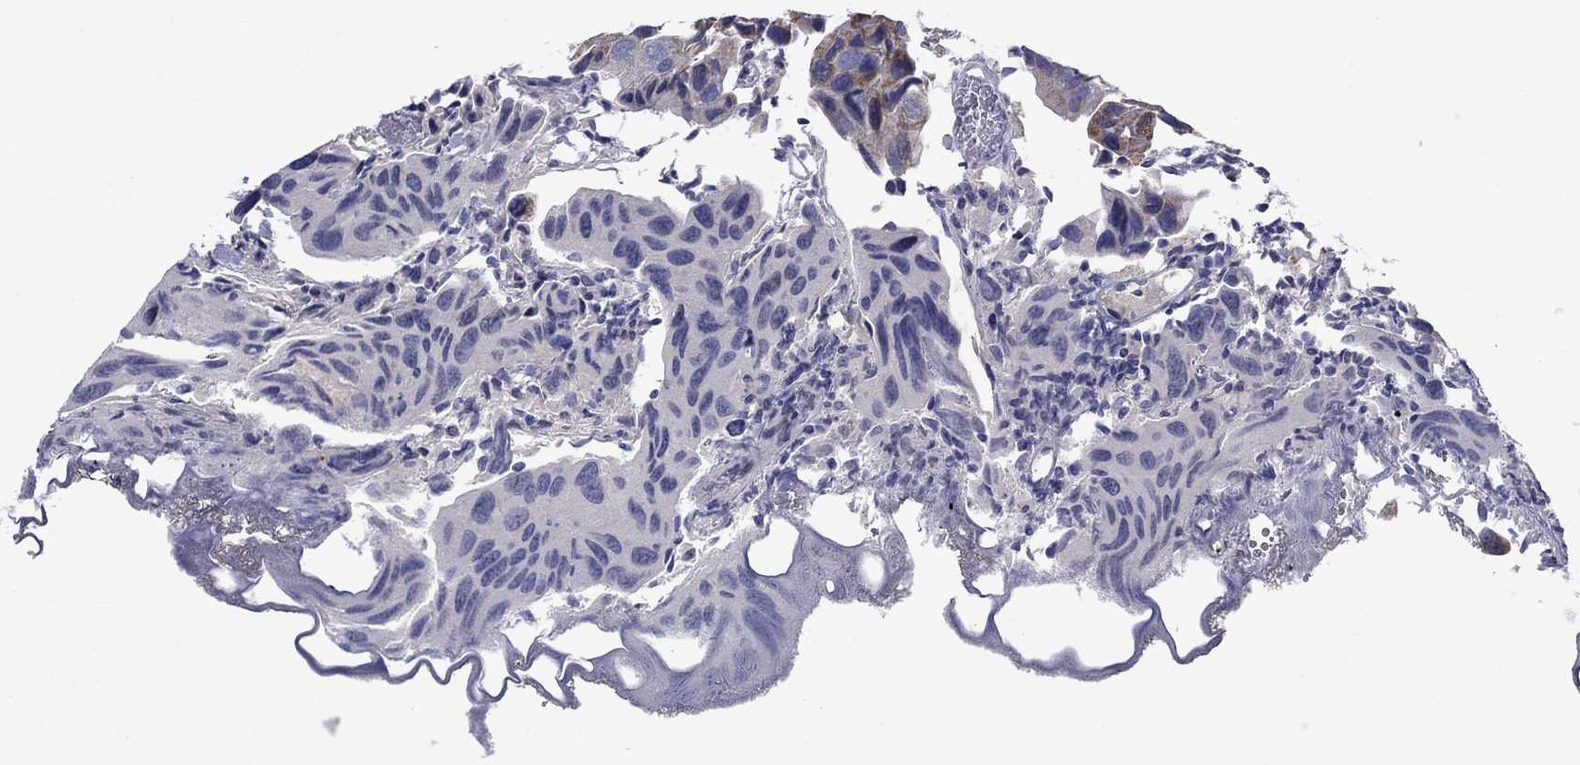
{"staining": {"intensity": "negative", "quantity": "none", "location": "none"}, "tissue": "urothelial cancer", "cell_type": "Tumor cells", "image_type": "cancer", "snomed": [{"axis": "morphology", "description": "Urothelial carcinoma, High grade"}, {"axis": "topography", "description": "Urinary bladder"}], "caption": "This is an immunohistochemistry (IHC) photomicrograph of human urothelial cancer. There is no expression in tumor cells.", "gene": "KCNJ16", "patient": {"sex": "male", "age": 79}}